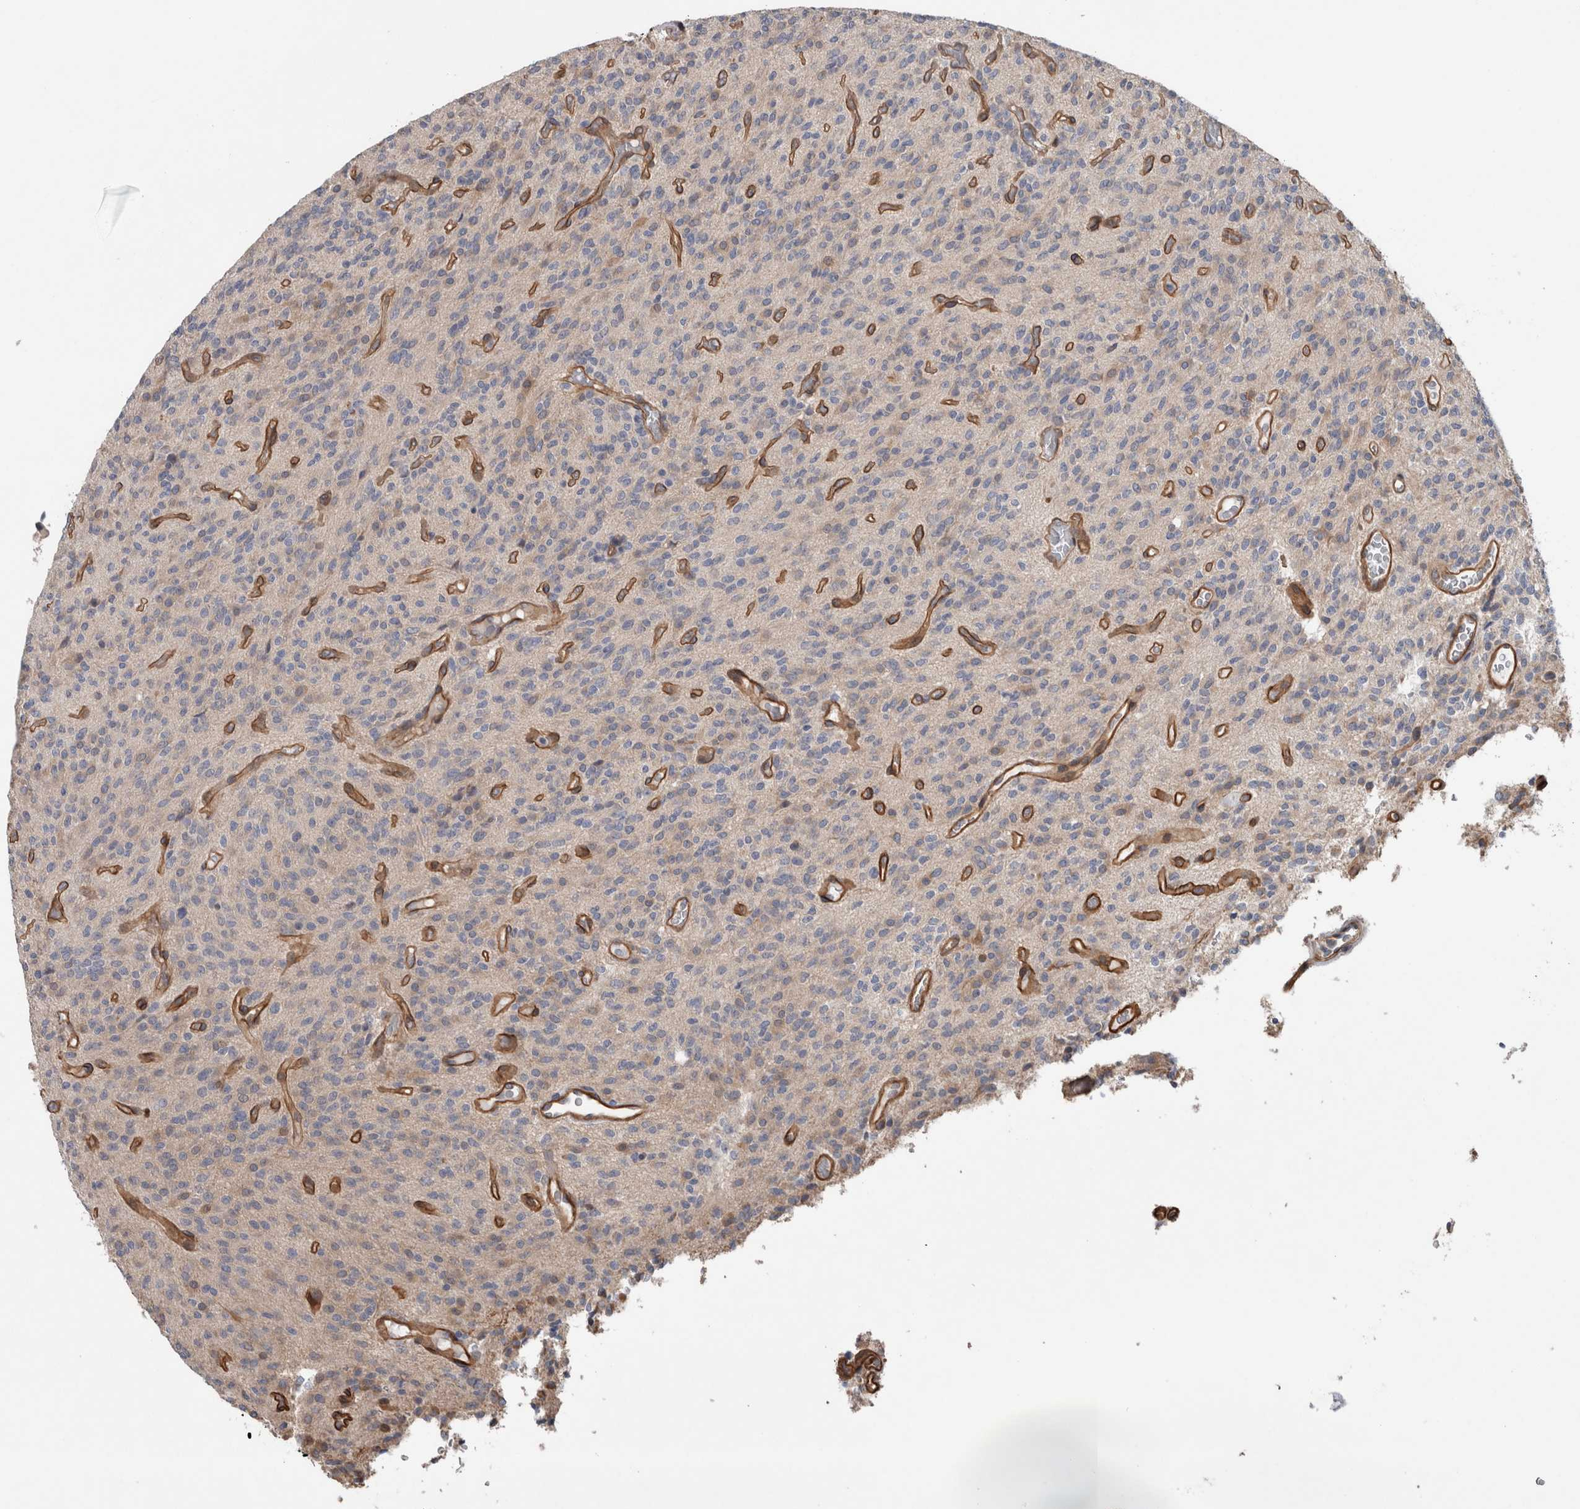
{"staining": {"intensity": "negative", "quantity": "none", "location": "none"}, "tissue": "glioma", "cell_type": "Tumor cells", "image_type": "cancer", "snomed": [{"axis": "morphology", "description": "Glioma, malignant, High grade"}, {"axis": "topography", "description": "Brain"}], "caption": "DAB (3,3'-diaminobenzidine) immunohistochemical staining of high-grade glioma (malignant) exhibits no significant staining in tumor cells.", "gene": "BCAM", "patient": {"sex": "male", "age": 34}}